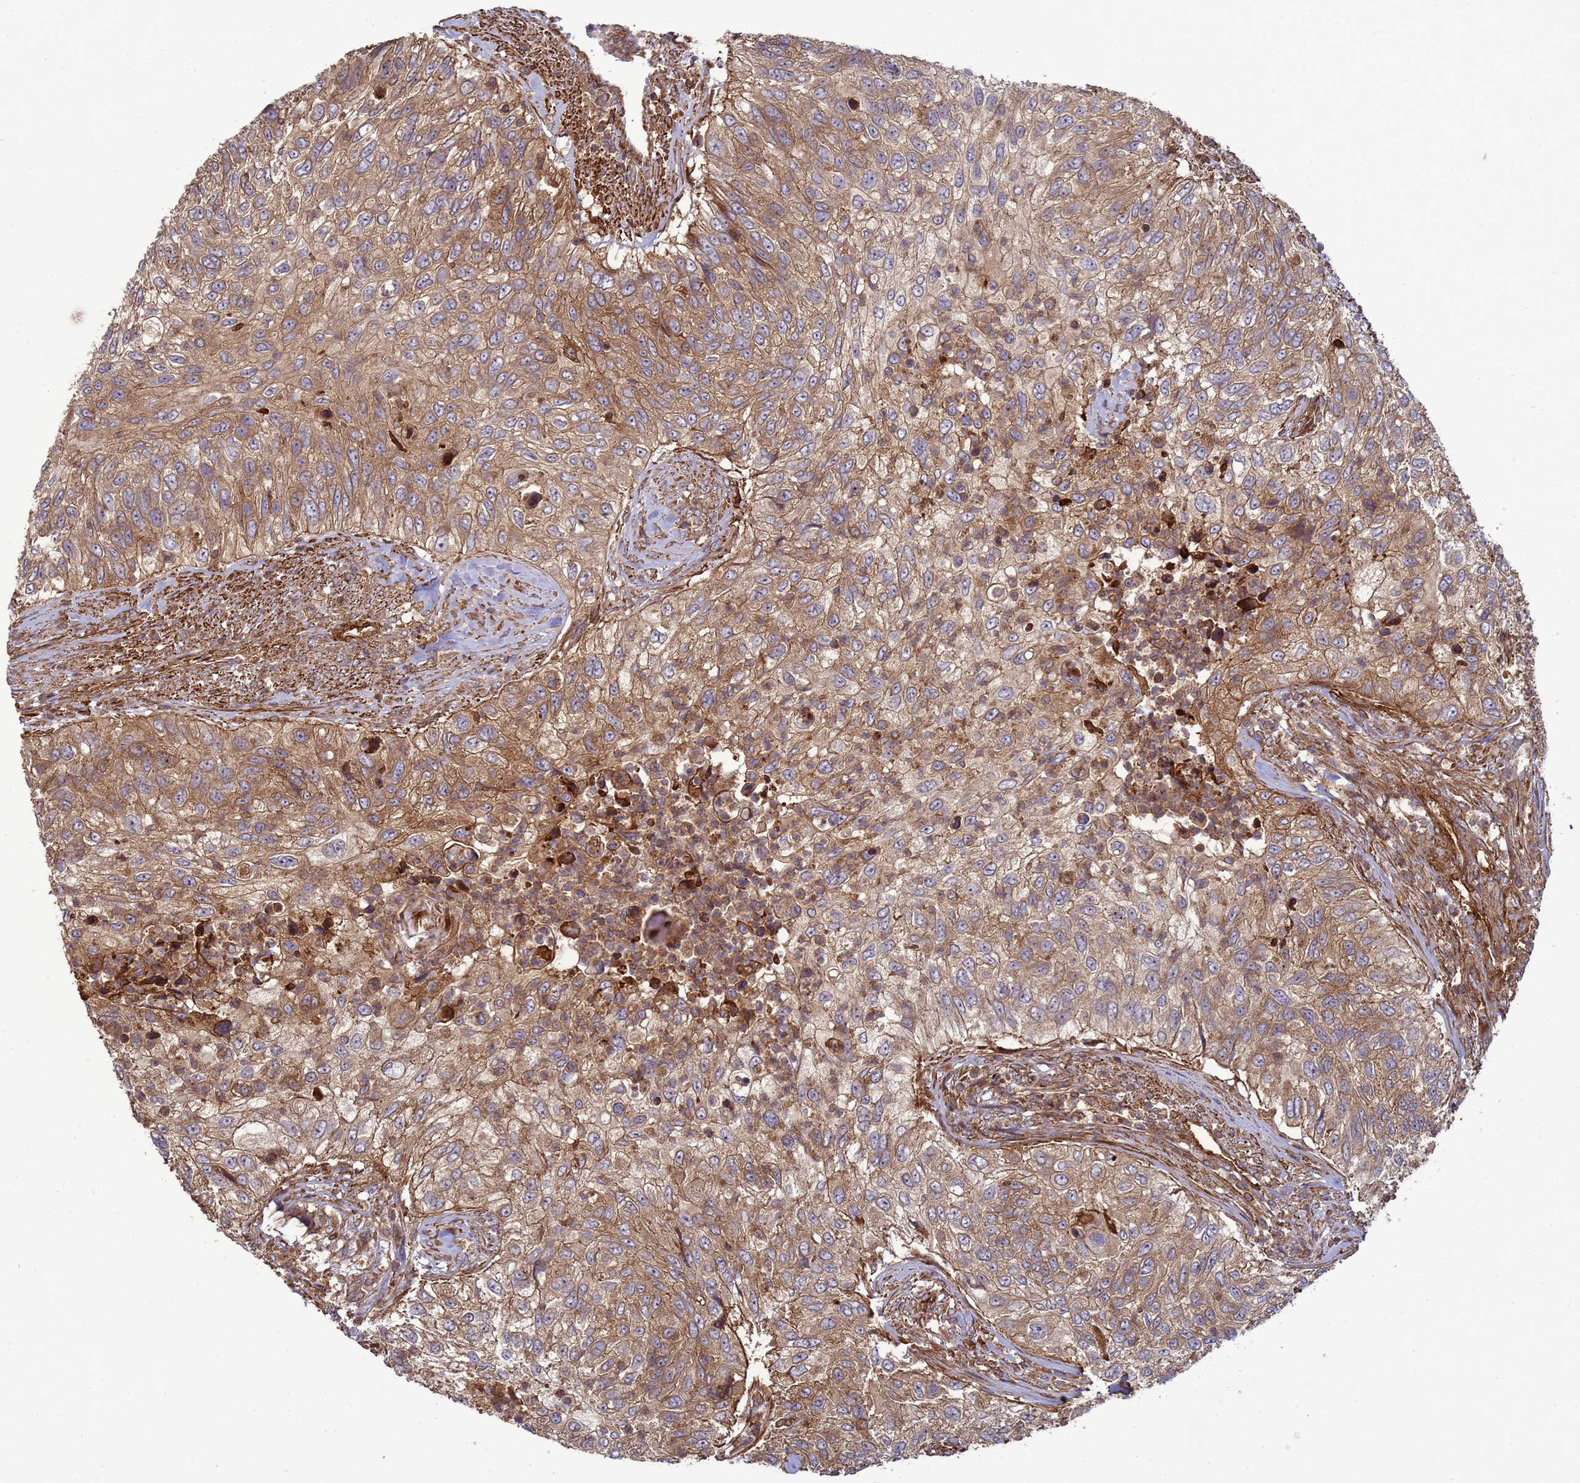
{"staining": {"intensity": "moderate", "quantity": ">75%", "location": "cytoplasmic/membranous"}, "tissue": "urothelial cancer", "cell_type": "Tumor cells", "image_type": "cancer", "snomed": [{"axis": "morphology", "description": "Urothelial carcinoma, High grade"}, {"axis": "topography", "description": "Urinary bladder"}], "caption": "Immunohistochemical staining of human high-grade urothelial carcinoma shows medium levels of moderate cytoplasmic/membranous protein expression in about >75% of tumor cells. (IHC, brightfield microscopy, high magnification).", "gene": "CNOT1", "patient": {"sex": "female", "age": 60}}